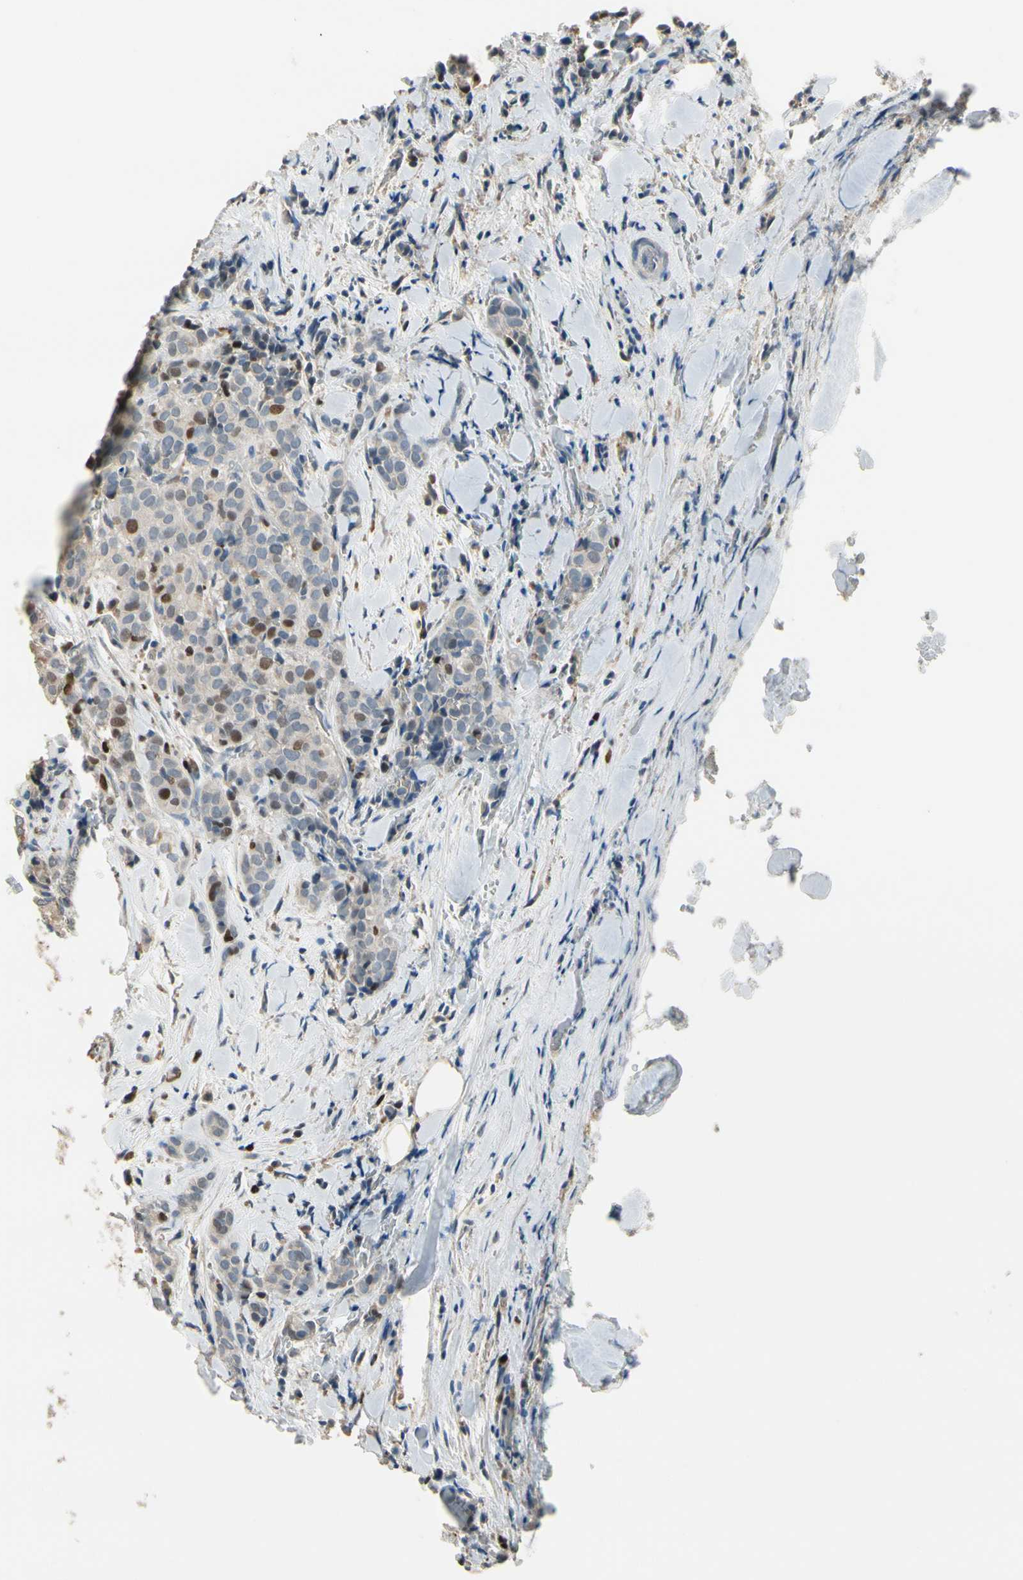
{"staining": {"intensity": "strong", "quantity": "<25%", "location": "nuclear"}, "tissue": "thyroid cancer", "cell_type": "Tumor cells", "image_type": "cancer", "snomed": [{"axis": "morphology", "description": "Normal tissue, NOS"}, {"axis": "morphology", "description": "Papillary adenocarcinoma, NOS"}, {"axis": "topography", "description": "Thyroid gland"}], "caption": "The immunohistochemical stain highlights strong nuclear expression in tumor cells of thyroid papillary adenocarcinoma tissue. The protein is stained brown, and the nuclei are stained in blue (DAB (3,3'-diaminobenzidine) IHC with brightfield microscopy, high magnification).", "gene": "ZKSCAN4", "patient": {"sex": "female", "age": 30}}